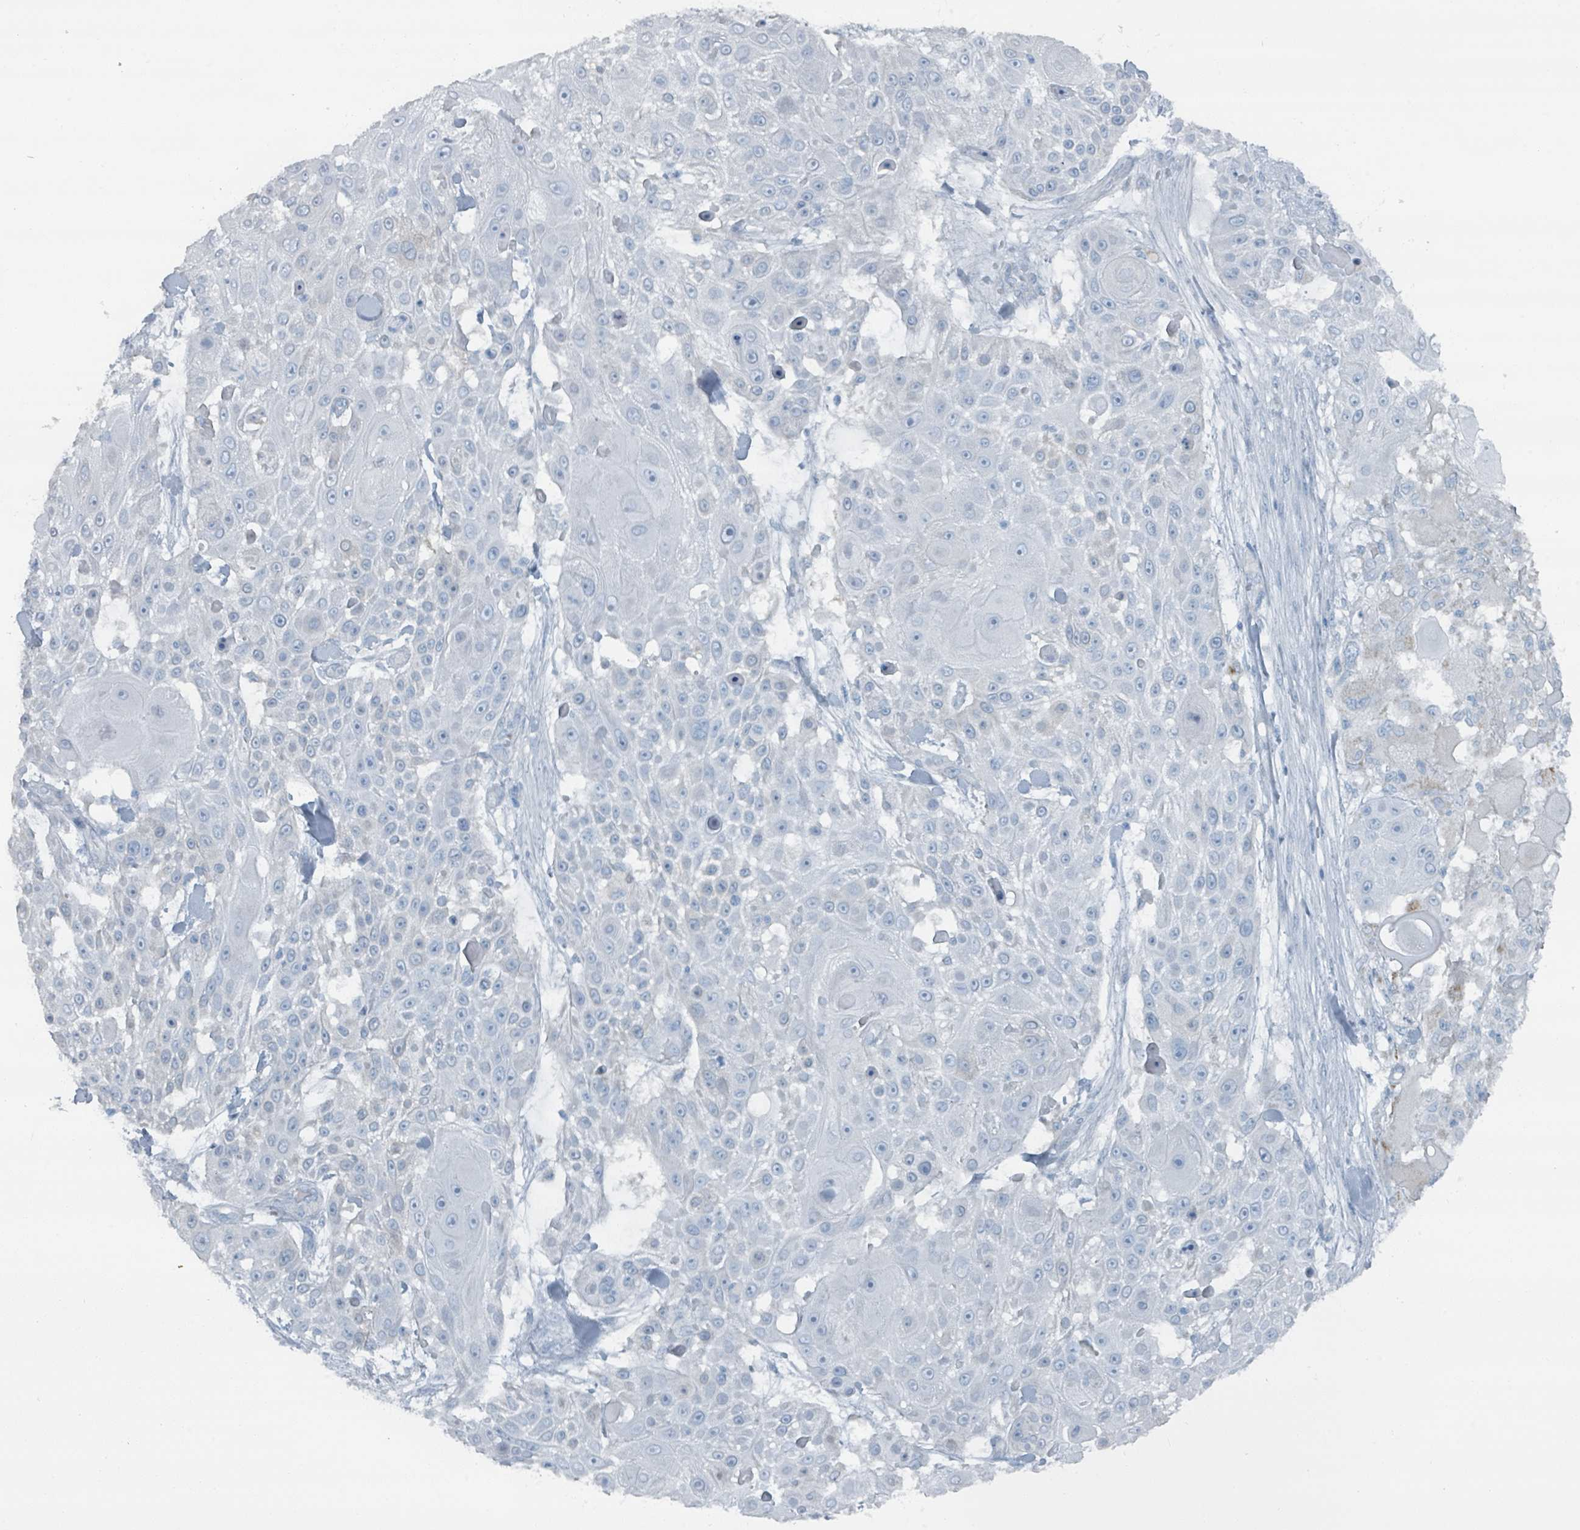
{"staining": {"intensity": "negative", "quantity": "none", "location": "none"}, "tissue": "skin cancer", "cell_type": "Tumor cells", "image_type": "cancer", "snomed": [{"axis": "morphology", "description": "Squamous cell carcinoma, NOS"}, {"axis": "topography", "description": "Skin"}], "caption": "An IHC histopathology image of squamous cell carcinoma (skin) is shown. There is no staining in tumor cells of squamous cell carcinoma (skin).", "gene": "GAMT", "patient": {"sex": "female", "age": 86}}